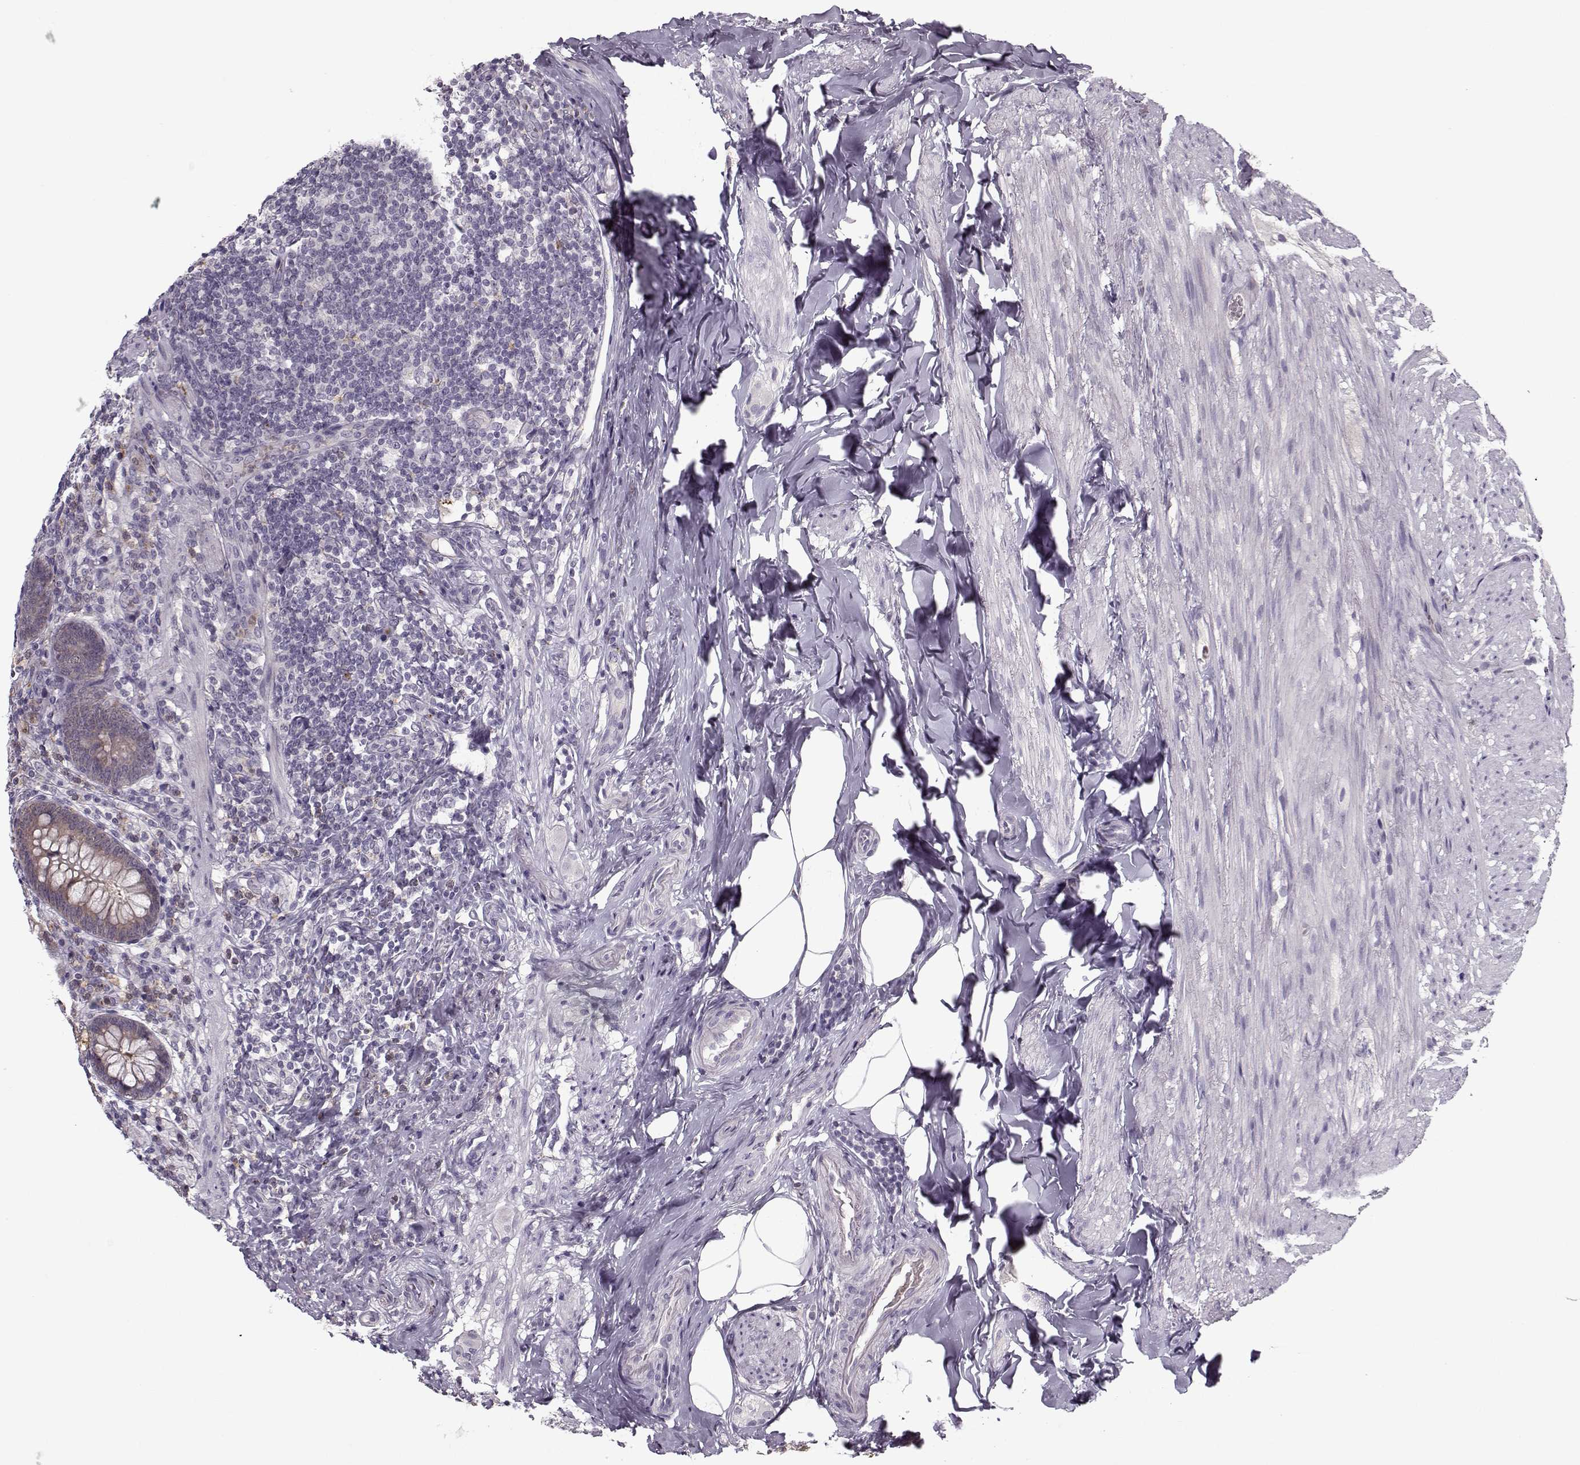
{"staining": {"intensity": "weak", "quantity": ">75%", "location": "cytoplasmic/membranous"}, "tissue": "appendix", "cell_type": "Glandular cells", "image_type": "normal", "snomed": [{"axis": "morphology", "description": "Normal tissue, NOS"}, {"axis": "topography", "description": "Appendix"}], "caption": "Approximately >75% of glandular cells in unremarkable appendix display weak cytoplasmic/membranous protein positivity as visualized by brown immunohistochemical staining.", "gene": "ACOT11", "patient": {"sex": "male", "age": 47}}